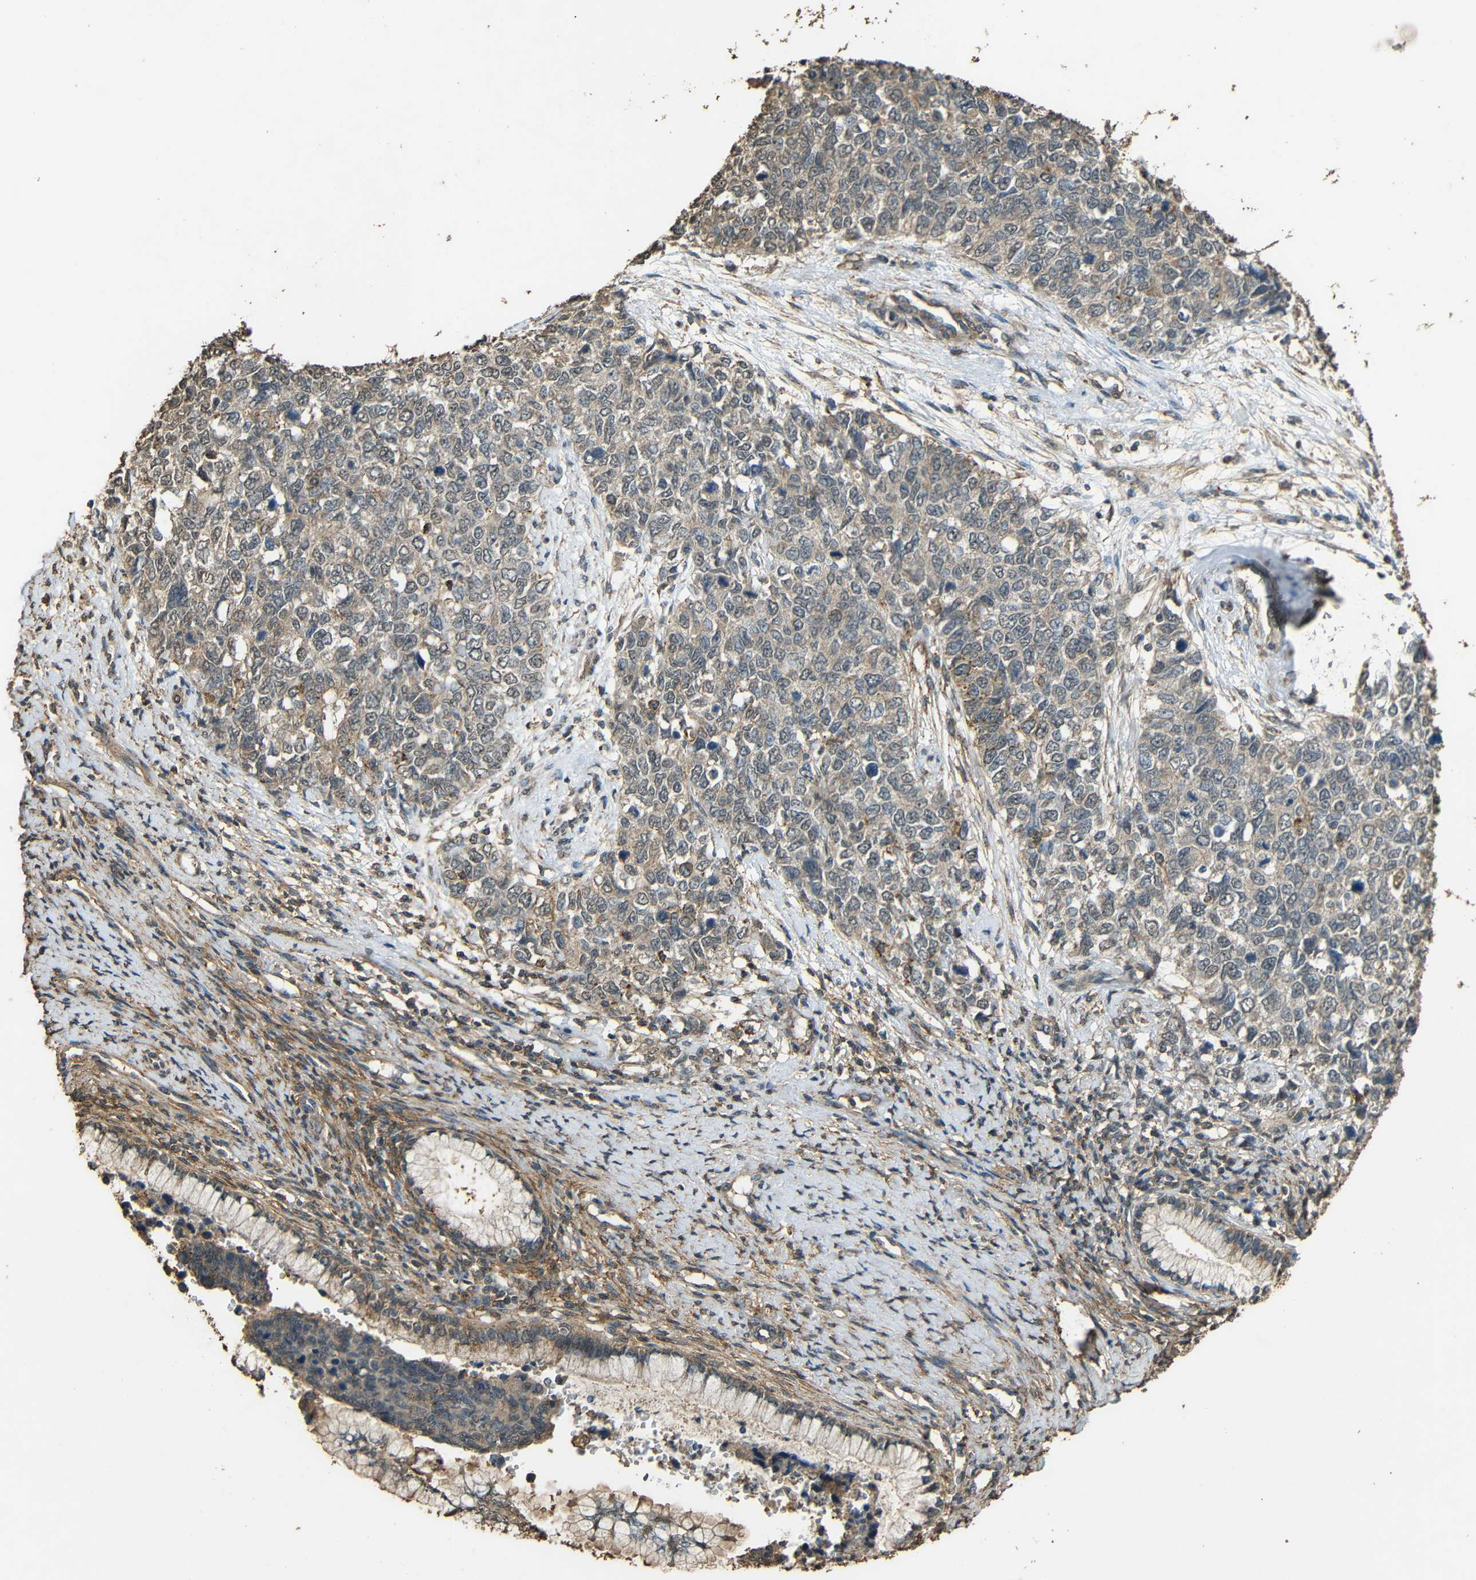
{"staining": {"intensity": "moderate", "quantity": "25%-75%", "location": "cytoplasmic/membranous"}, "tissue": "cervical cancer", "cell_type": "Tumor cells", "image_type": "cancer", "snomed": [{"axis": "morphology", "description": "Squamous cell carcinoma, NOS"}, {"axis": "topography", "description": "Cervix"}], "caption": "Human cervical cancer (squamous cell carcinoma) stained for a protein (brown) exhibits moderate cytoplasmic/membranous positive positivity in approximately 25%-75% of tumor cells.", "gene": "PDE5A", "patient": {"sex": "female", "age": 63}}